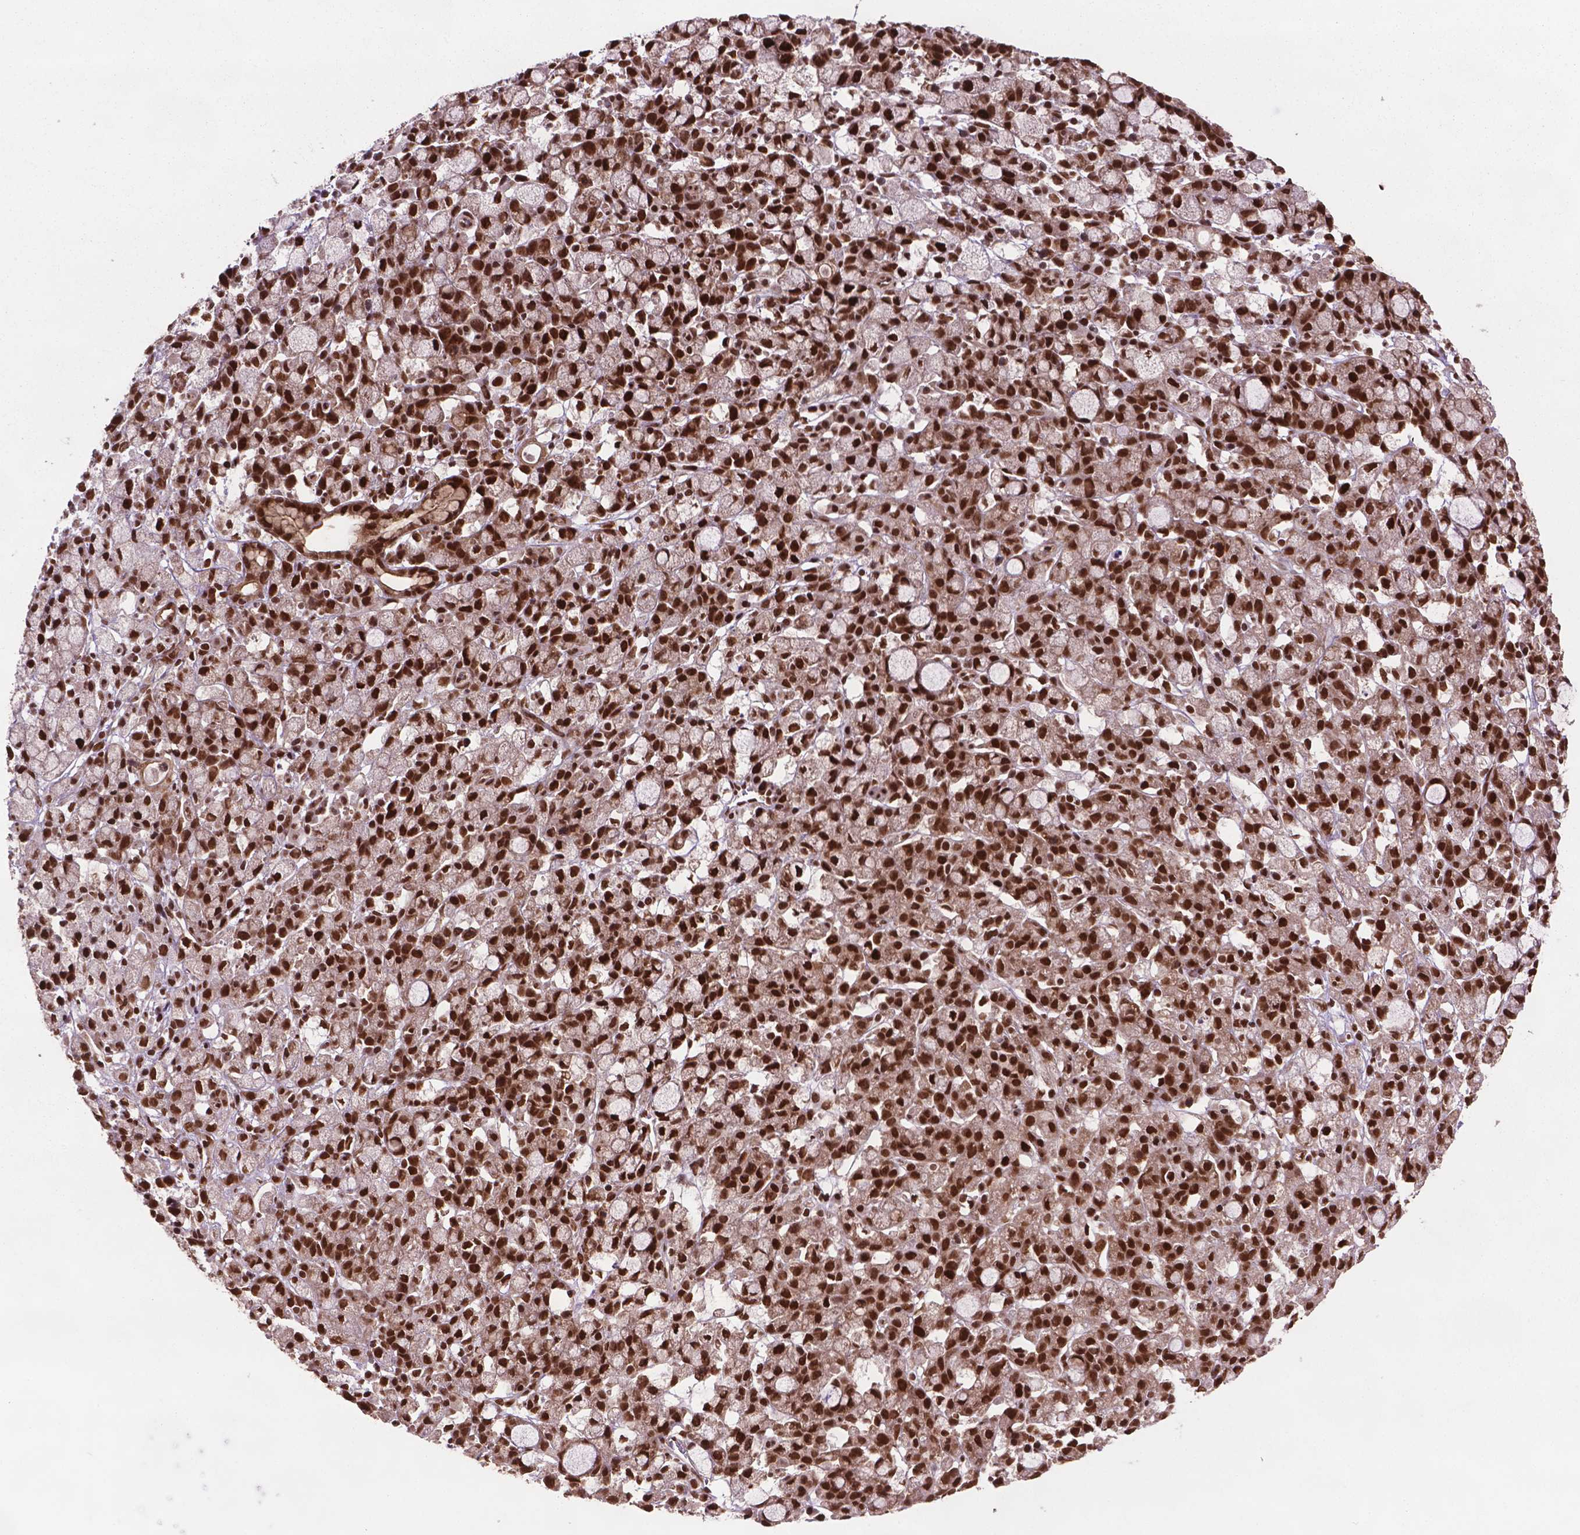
{"staining": {"intensity": "strong", "quantity": ">75%", "location": "nuclear"}, "tissue": "stomach cancer", "cell_type": "Tumor cells", "image_type": "cancer", "snomed": [{"axis": "morphology", "description": "Adenocarcinoma, NOS"}, {"axis": "topography", "description": "Stomach"}], "caption": "Brown immunohistochemical staining in human adenocarcinoma (stomach) demonstrates strong nuclear positivity in approximately >75% of tumor cells.", "gene": "SIRT6", "patient": {"sex": "male", "age": 58}}